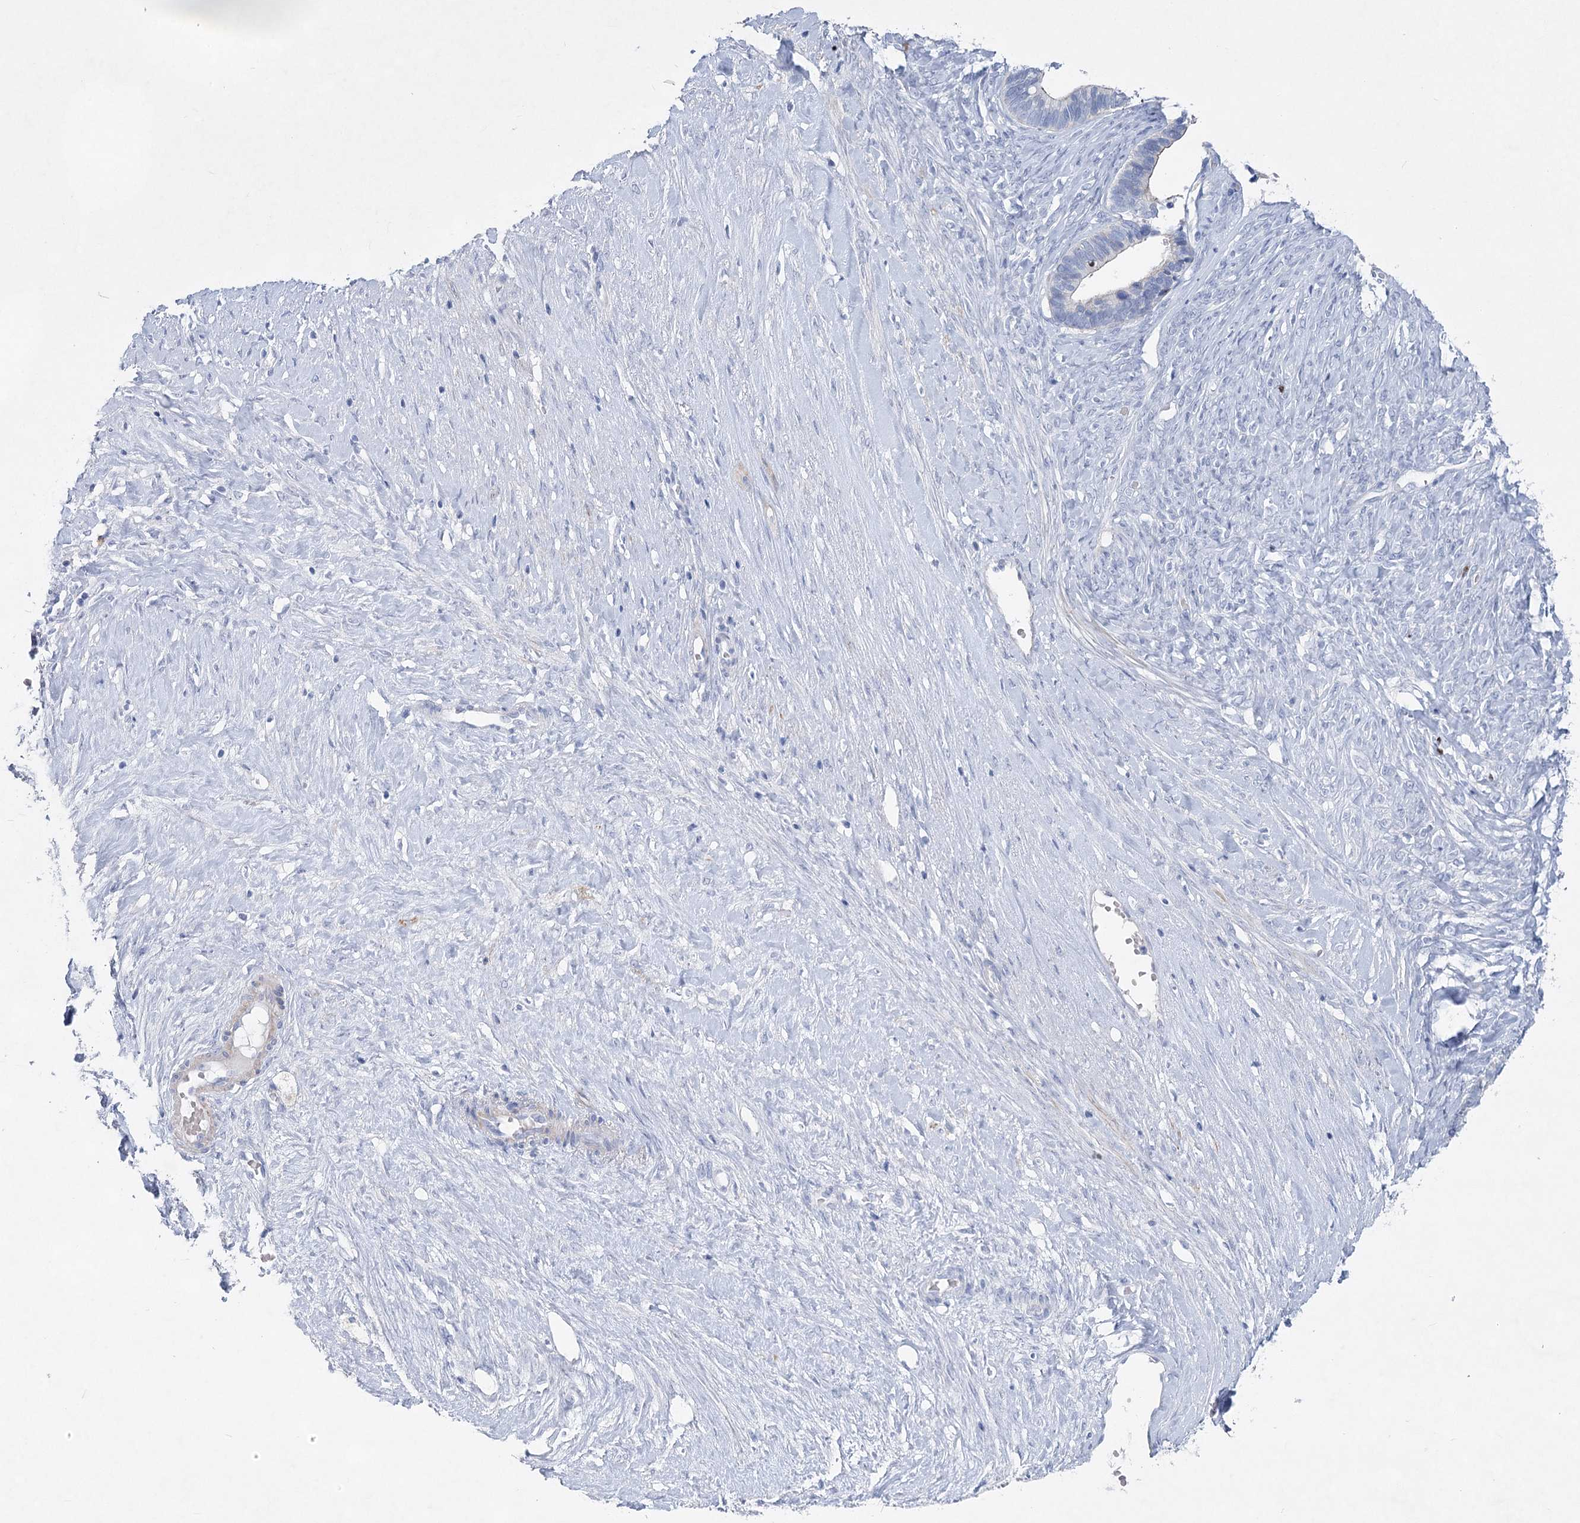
{"staining": {"intensity": "moderate", "quantity": "<25%", "location": "cytoplasmic/membranous"}, "tissue": "ovarian cancer", "cell_type": "Tumor cells", "image_type": "cancer", "snomed": [{"axis": "morphology", "description": "Cystadenocarcinoma, serous, NOS"}, {"axis": "topography", "description": "Ovary"}], "caption": "Protein positivity by immunohistochemistry (IHC) demonstrates moderate cytoplasmic/membranous expression in approximately <25% of tumor cells in ovarian cancer (serous cystadenocarcinoma). Using DAB (brown) and hematoxylin (blue) stains, captured at high magnification using brightfield microscopy.", "gene": "WDR74", "patient": {"sex": "female", "age": 56}}